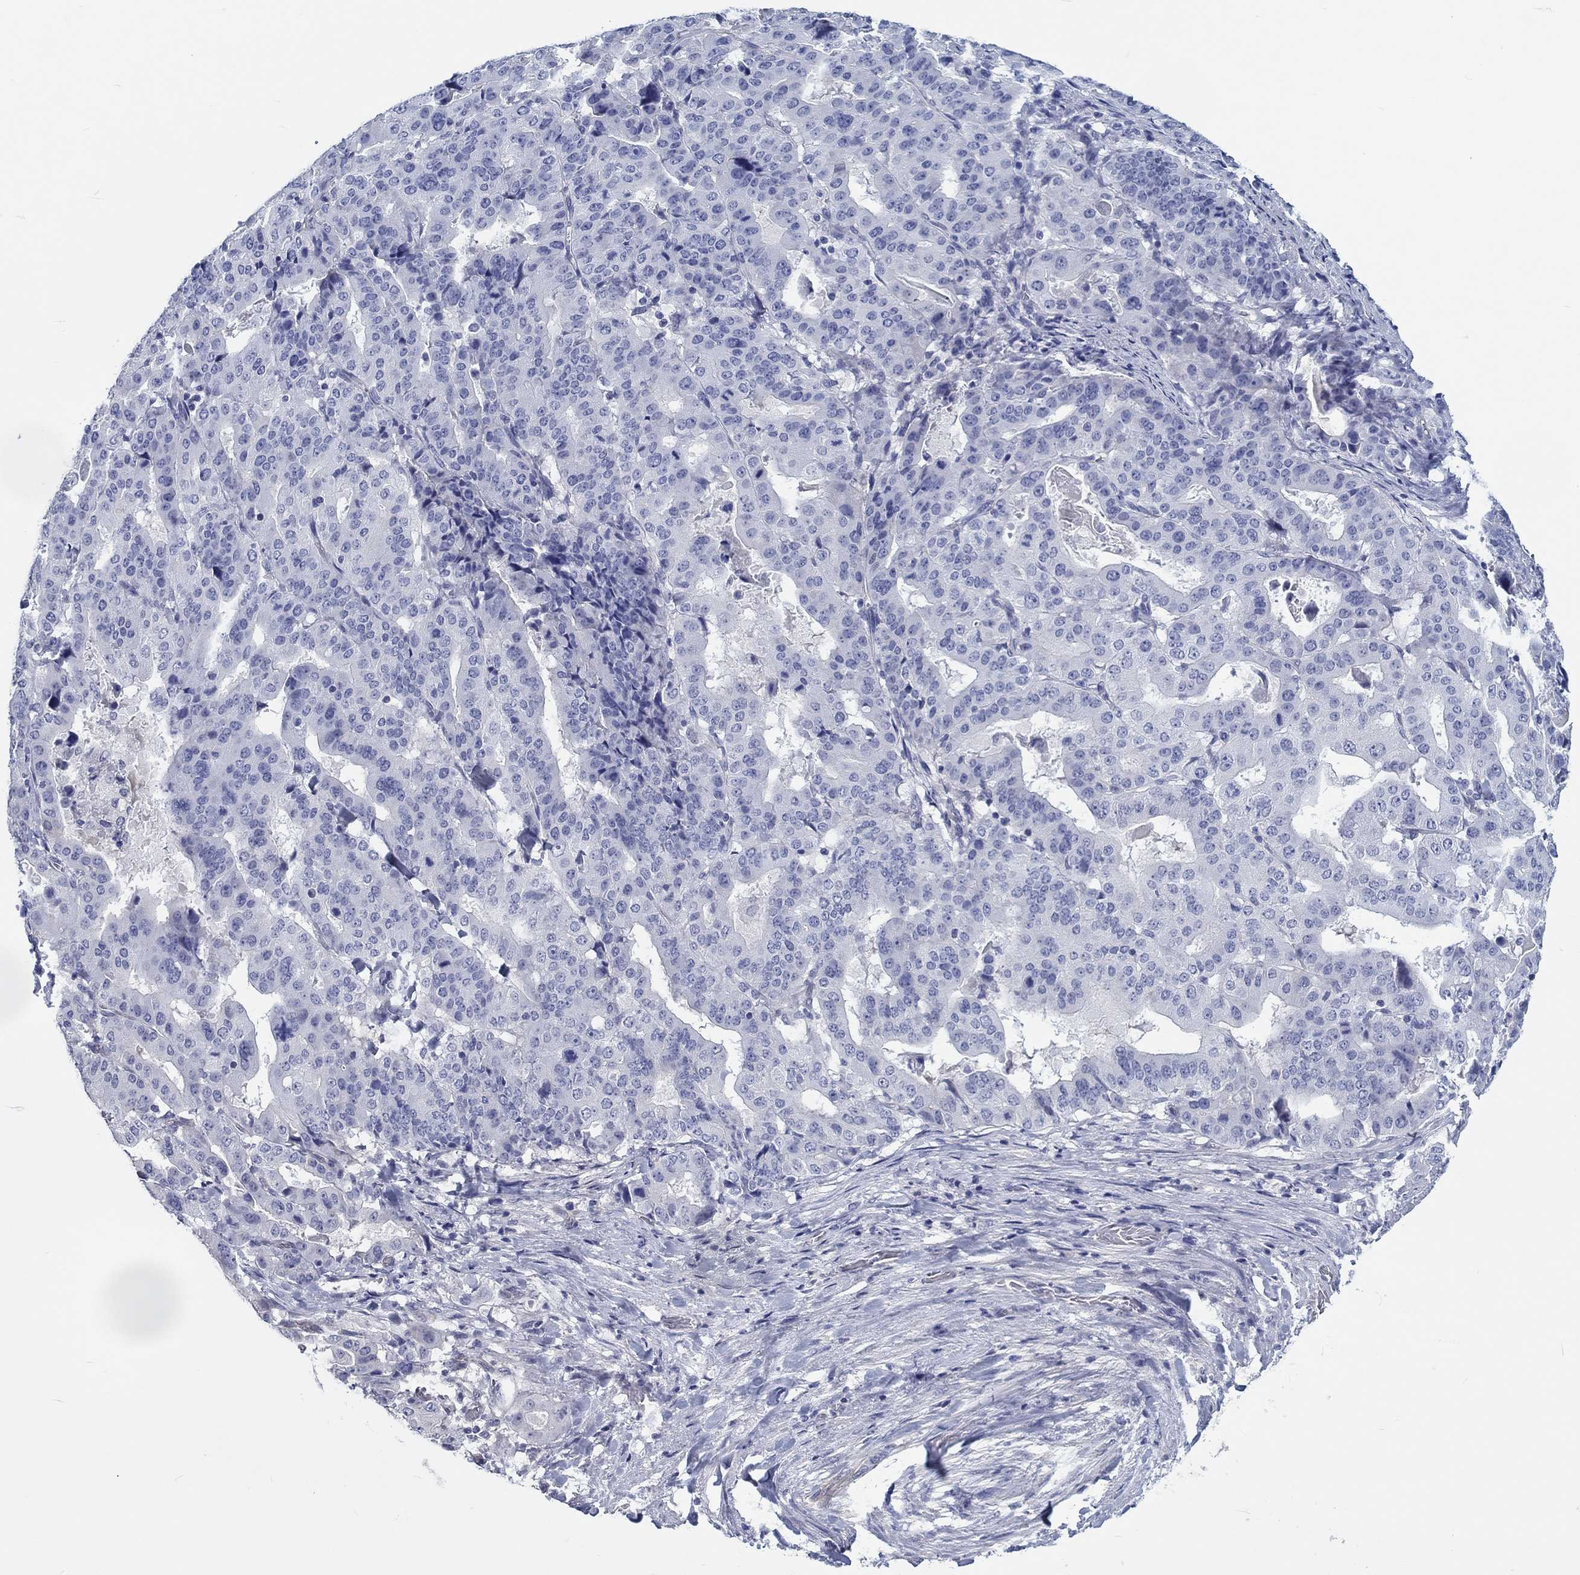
{"staining": {"intensity": "negative", "quantity": "none", "location": "none"}, "tissue": "stomach cancer", "cell_type": "Tumor cells", "image_type": "cancer", "snomed": [{"axis": "morphology", "description": "Adenocarcinoma, NOS"}, {"axis": "topography", "description": "Stomach"}], "caption": "An immunohistochemistry (IHC) image of stomach adenocarcinoma is shown. There is no staining in tumor cells of stomach adenocarcinoma. Nuclei are stained in blue.", "gene": "CRYGD", "patient": {"sex": "male", "age": 48}}